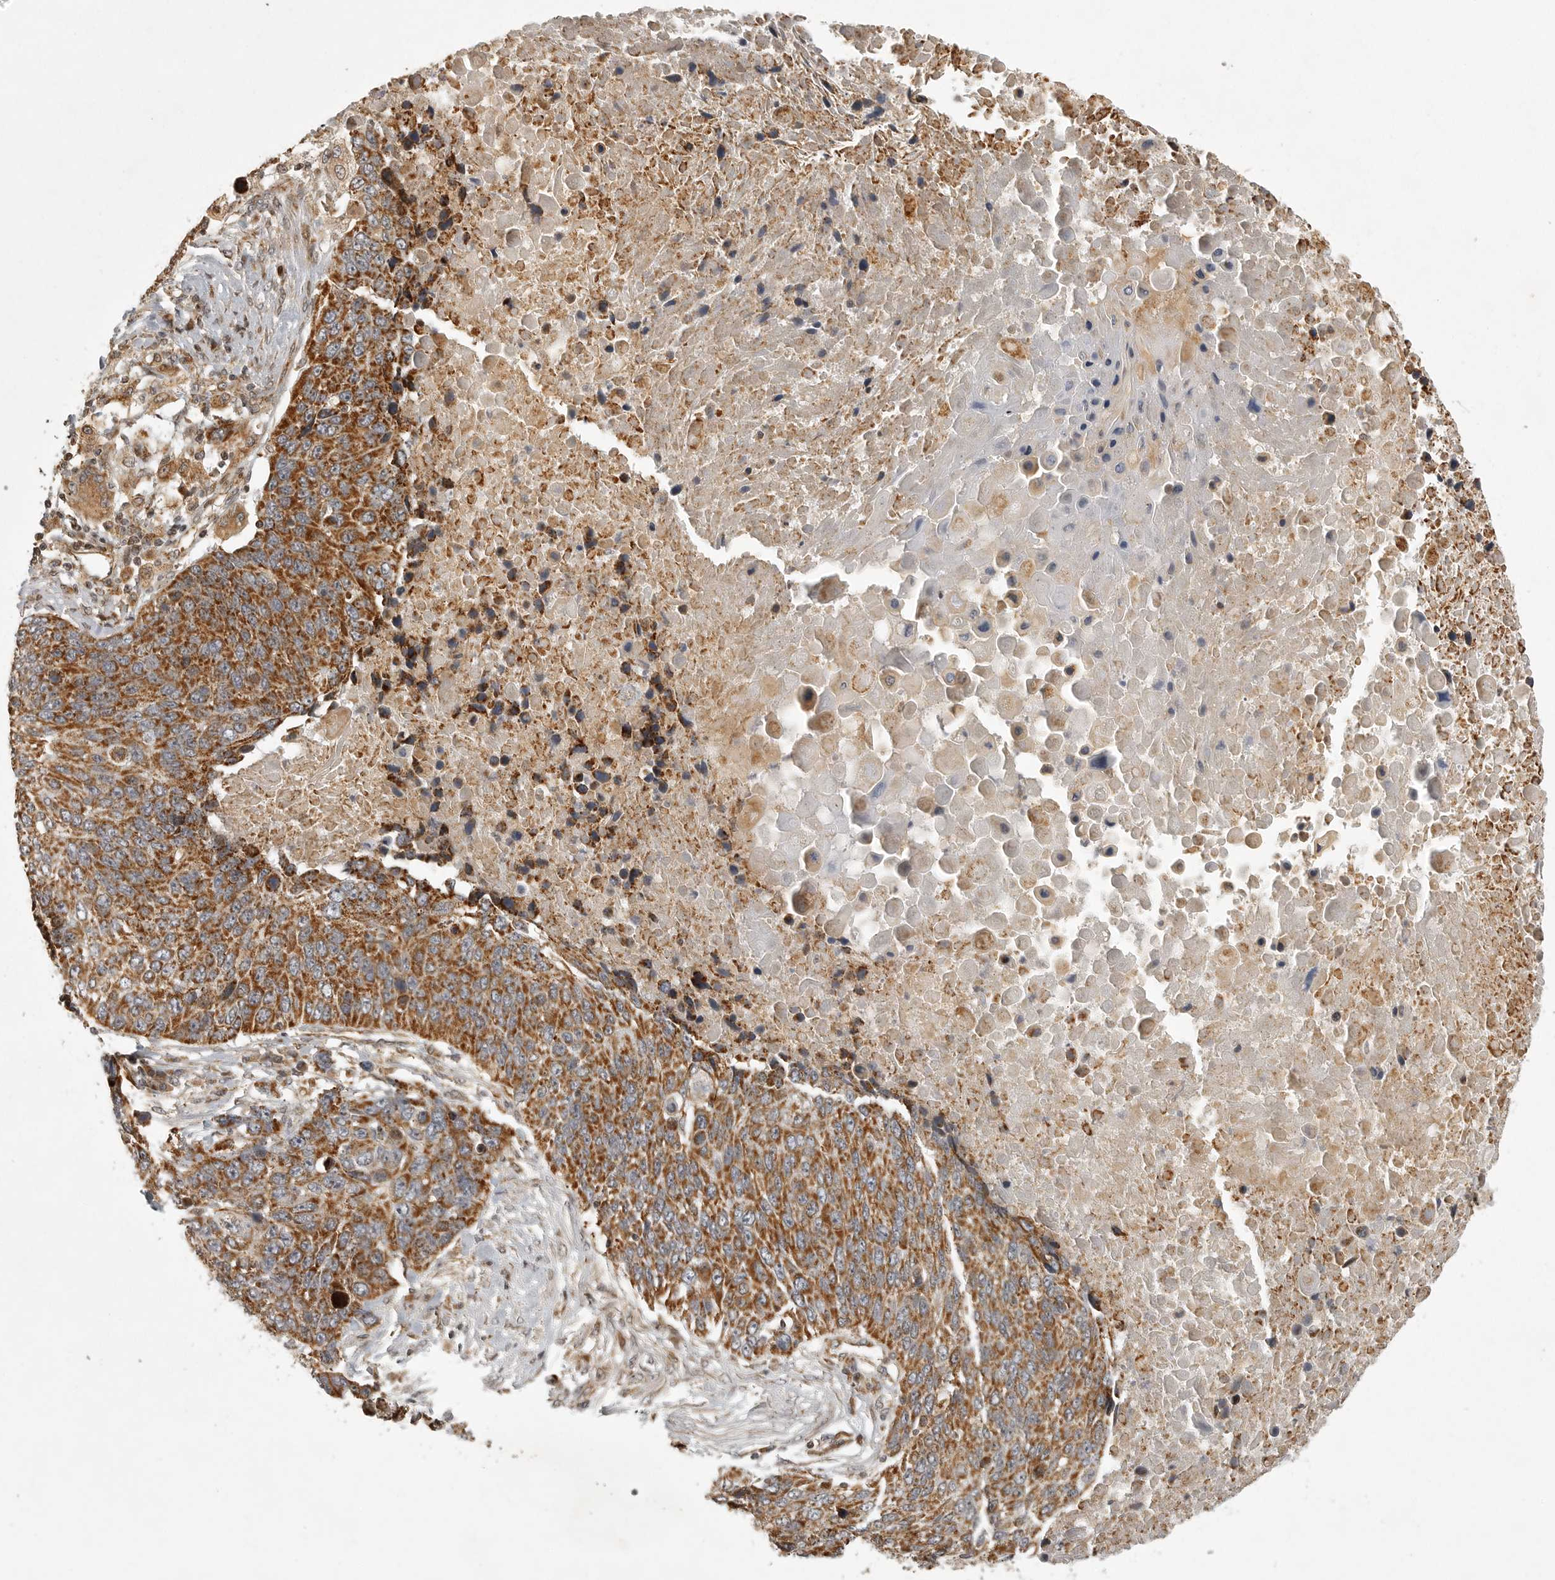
{"staining": {"intensity": "strong", "quantity": ">75%", "location": "cytoplasmic/membranous"}, "tissue": "lung cancer", "cell_type": "Tumor cells", "image_type": "cancer", "snomed": [{"axis": "morphology", "description": "Squamous cell carcinoma, NOS"}, {"axis": "topography", "description": "Lung"}], "caption": "An image of human lung cancer stained for a protein shows strong cytoplasmic/membranous brown staining in tumor cells.", "gene": "NARS2", "patient": {"sex": "male", "age": 66}}